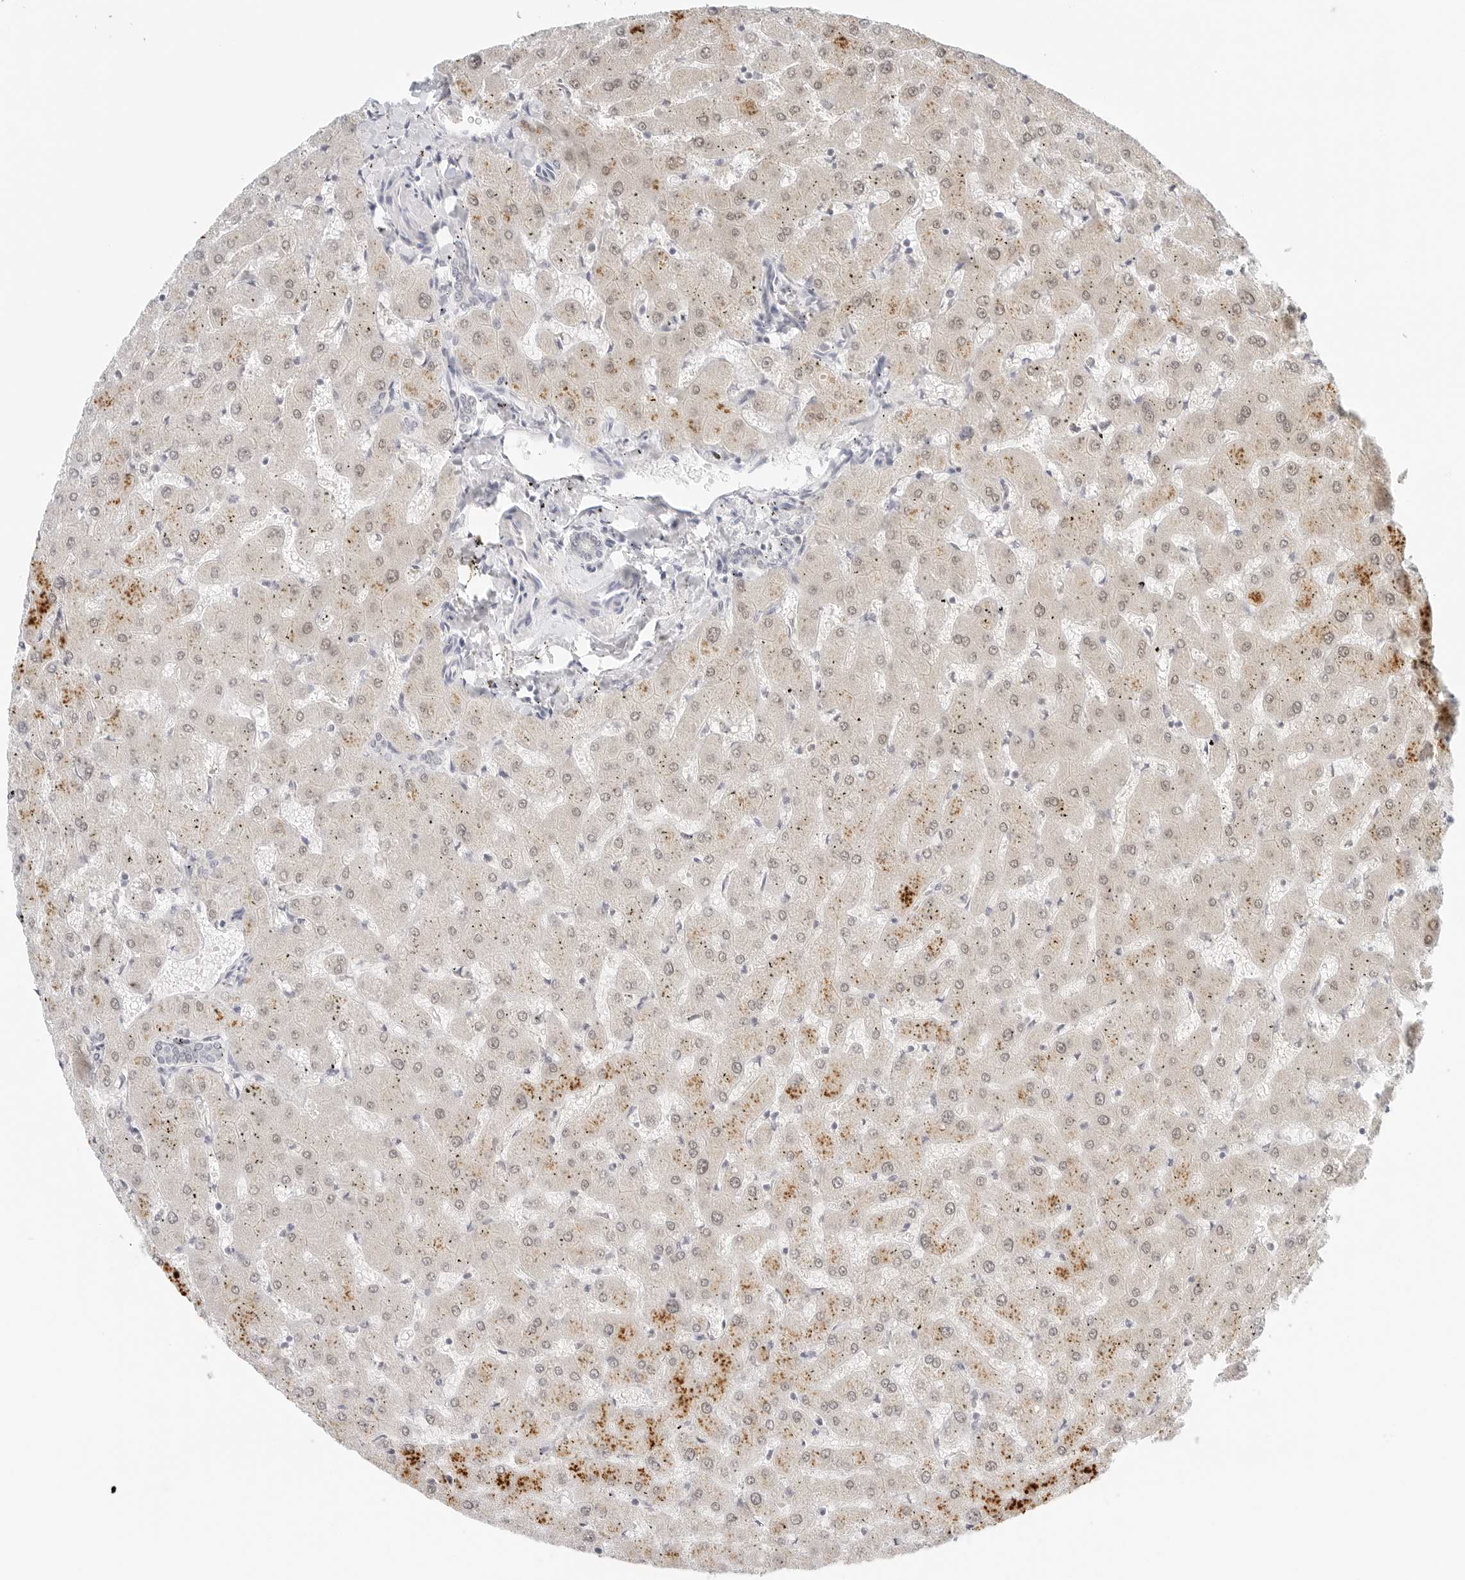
{"staining": {"intensity": "negative", "quantity": "none", "location": "none"}, "tissue": "liver", "cell_type": "Cholangiocytes", "image_type": "normal", "snomed": [{"axis": "morphology", "description": "Normal tissue, NOS"}, {"axis": "topography", "description": "Liver"}], "caption": "Immunohistochemistry of benign human liver reveals no positivity in cholangiocytes.", "gene": "NEO1", "patient": {"sex": "female", "age": 63}}